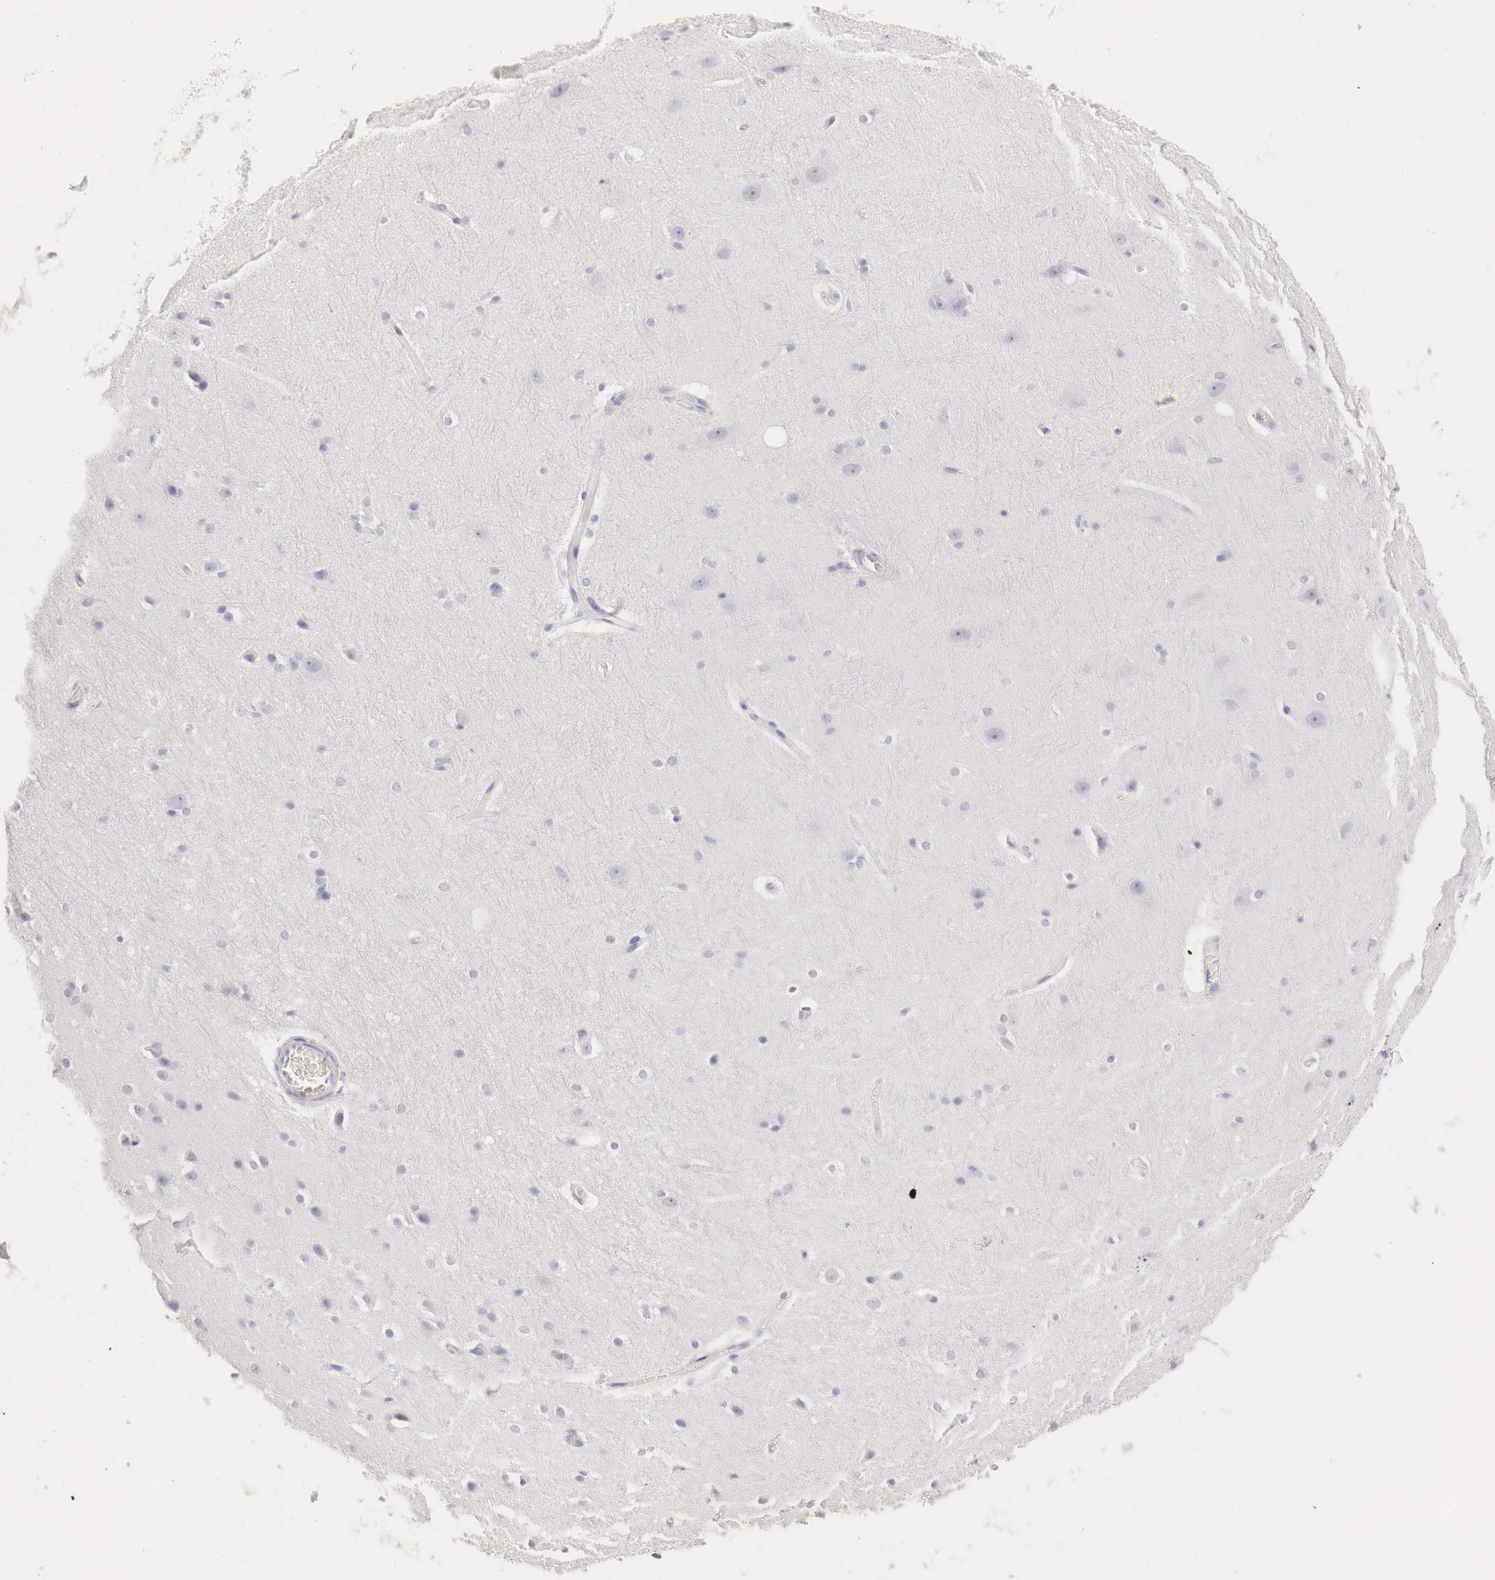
{"staining": {"intensity": "moderate", "quantity": "<25%", "location": "cytoplasmic/membranous"}, "tissue": "cerebral cortex", "cell_type": "Endothelial cells", "image_type": "normal", "snomed": [{"axis": "morphology", "description": "Normal tissue, NOS"}, {"axis": "topography", "description": "Cerebral cortex"}, {"axis": "topography", "description": "Hippocampus"}], "caption": "The image shows immunohistochemical staining of normal cerebral cortex. There is moderate cytoplasmic/membranous expression is appreciated in approximately <25% of endothelial cells.", "gene": "OTC", "patient": {"sex": "female", "age": 19}}